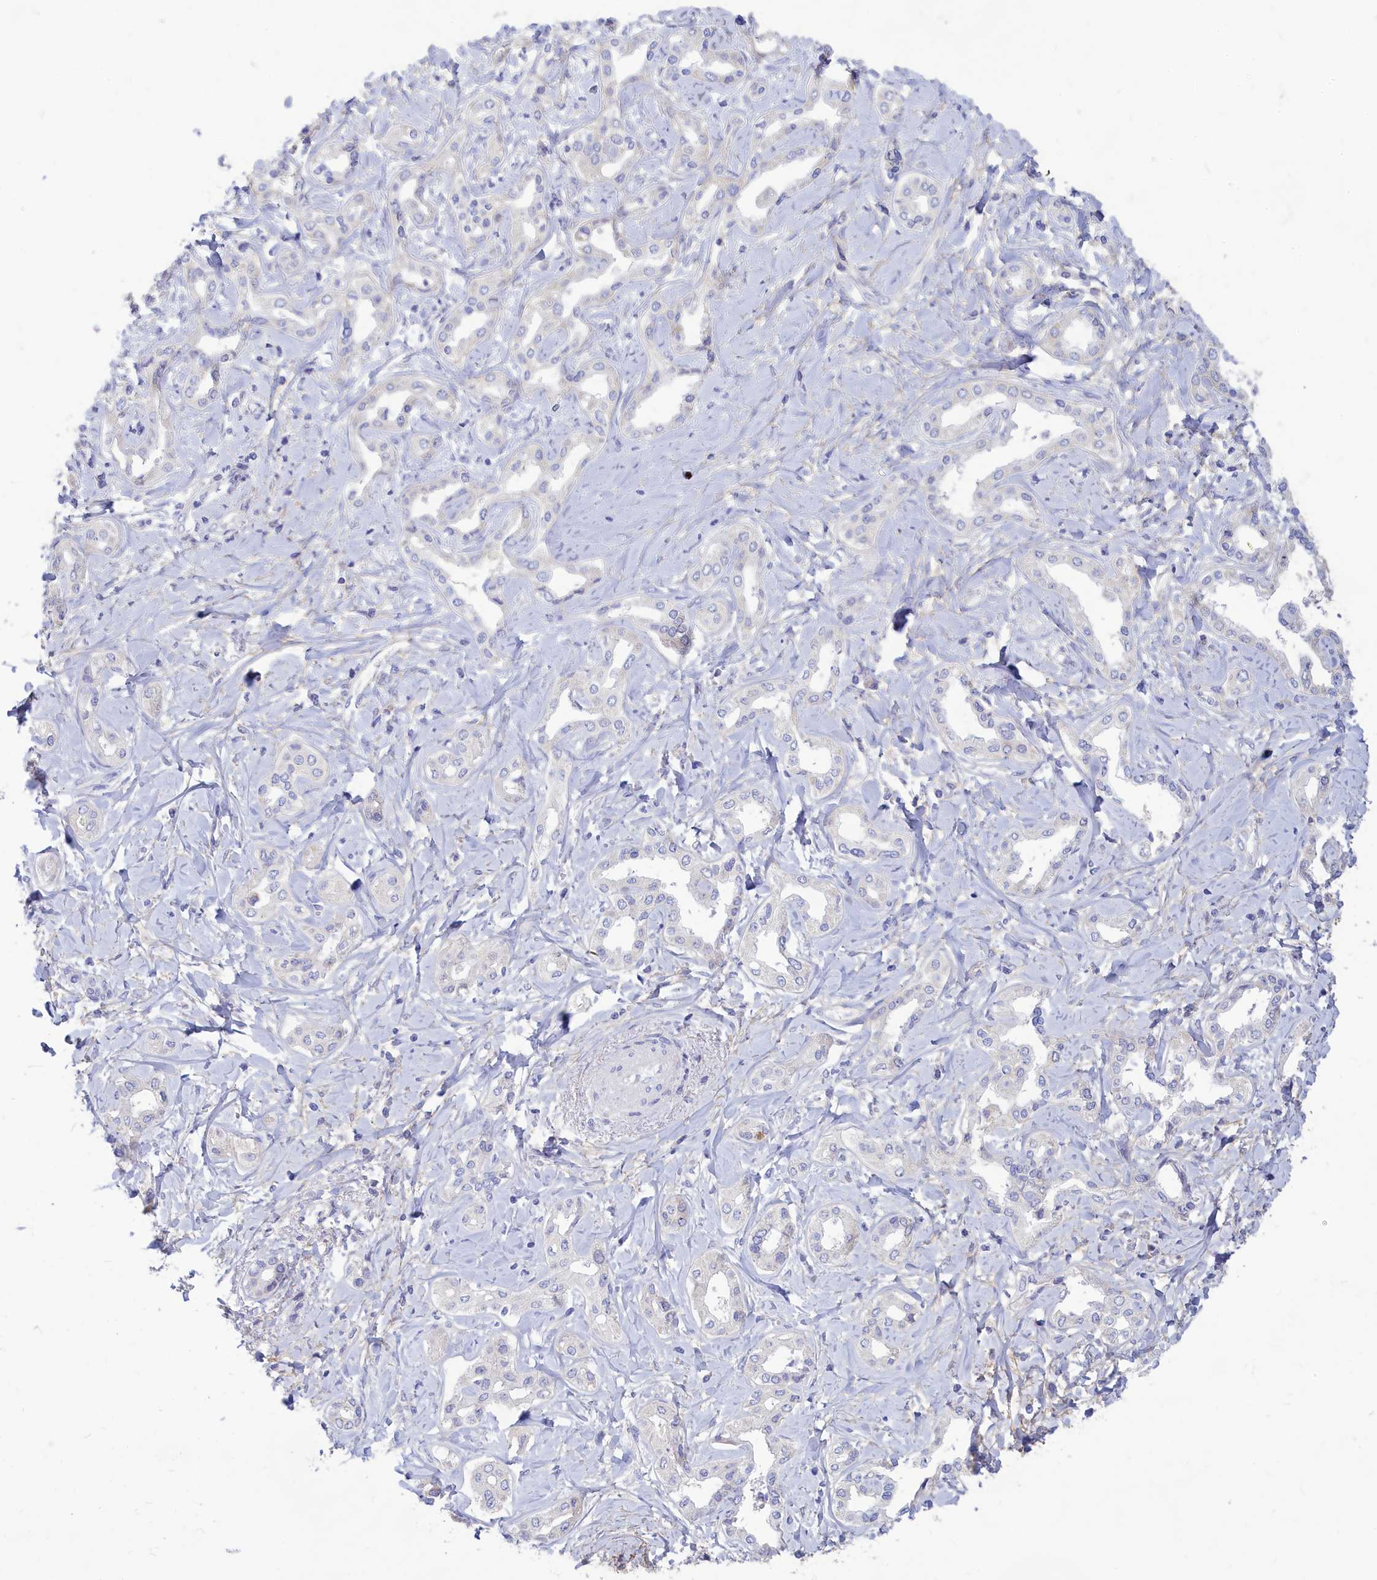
{"staining": {"intensity": "negative", "quantity": "none", "location": "none"}, "tissue": "liver cancer", "cell_type": "Tumor cells", "image_type": "cancer", "snomed": [{"axis": "morphology", "description": "Cholangiocarcinoma"}, {"axis": "topography", "description": "Liver"}], "caption": "Tumor cells are negative for brown protein staining in cholangiocarcinoma (liver). Brightfield microscopy of immunohistochemistry (IHC) stained with DAB (3,3'-diaminobenzidine) (brown) and hematoxylin (blue), captured at high magnification.", "gene": "TMEM30B", "patient": {"sex": "female", "age": 77}}